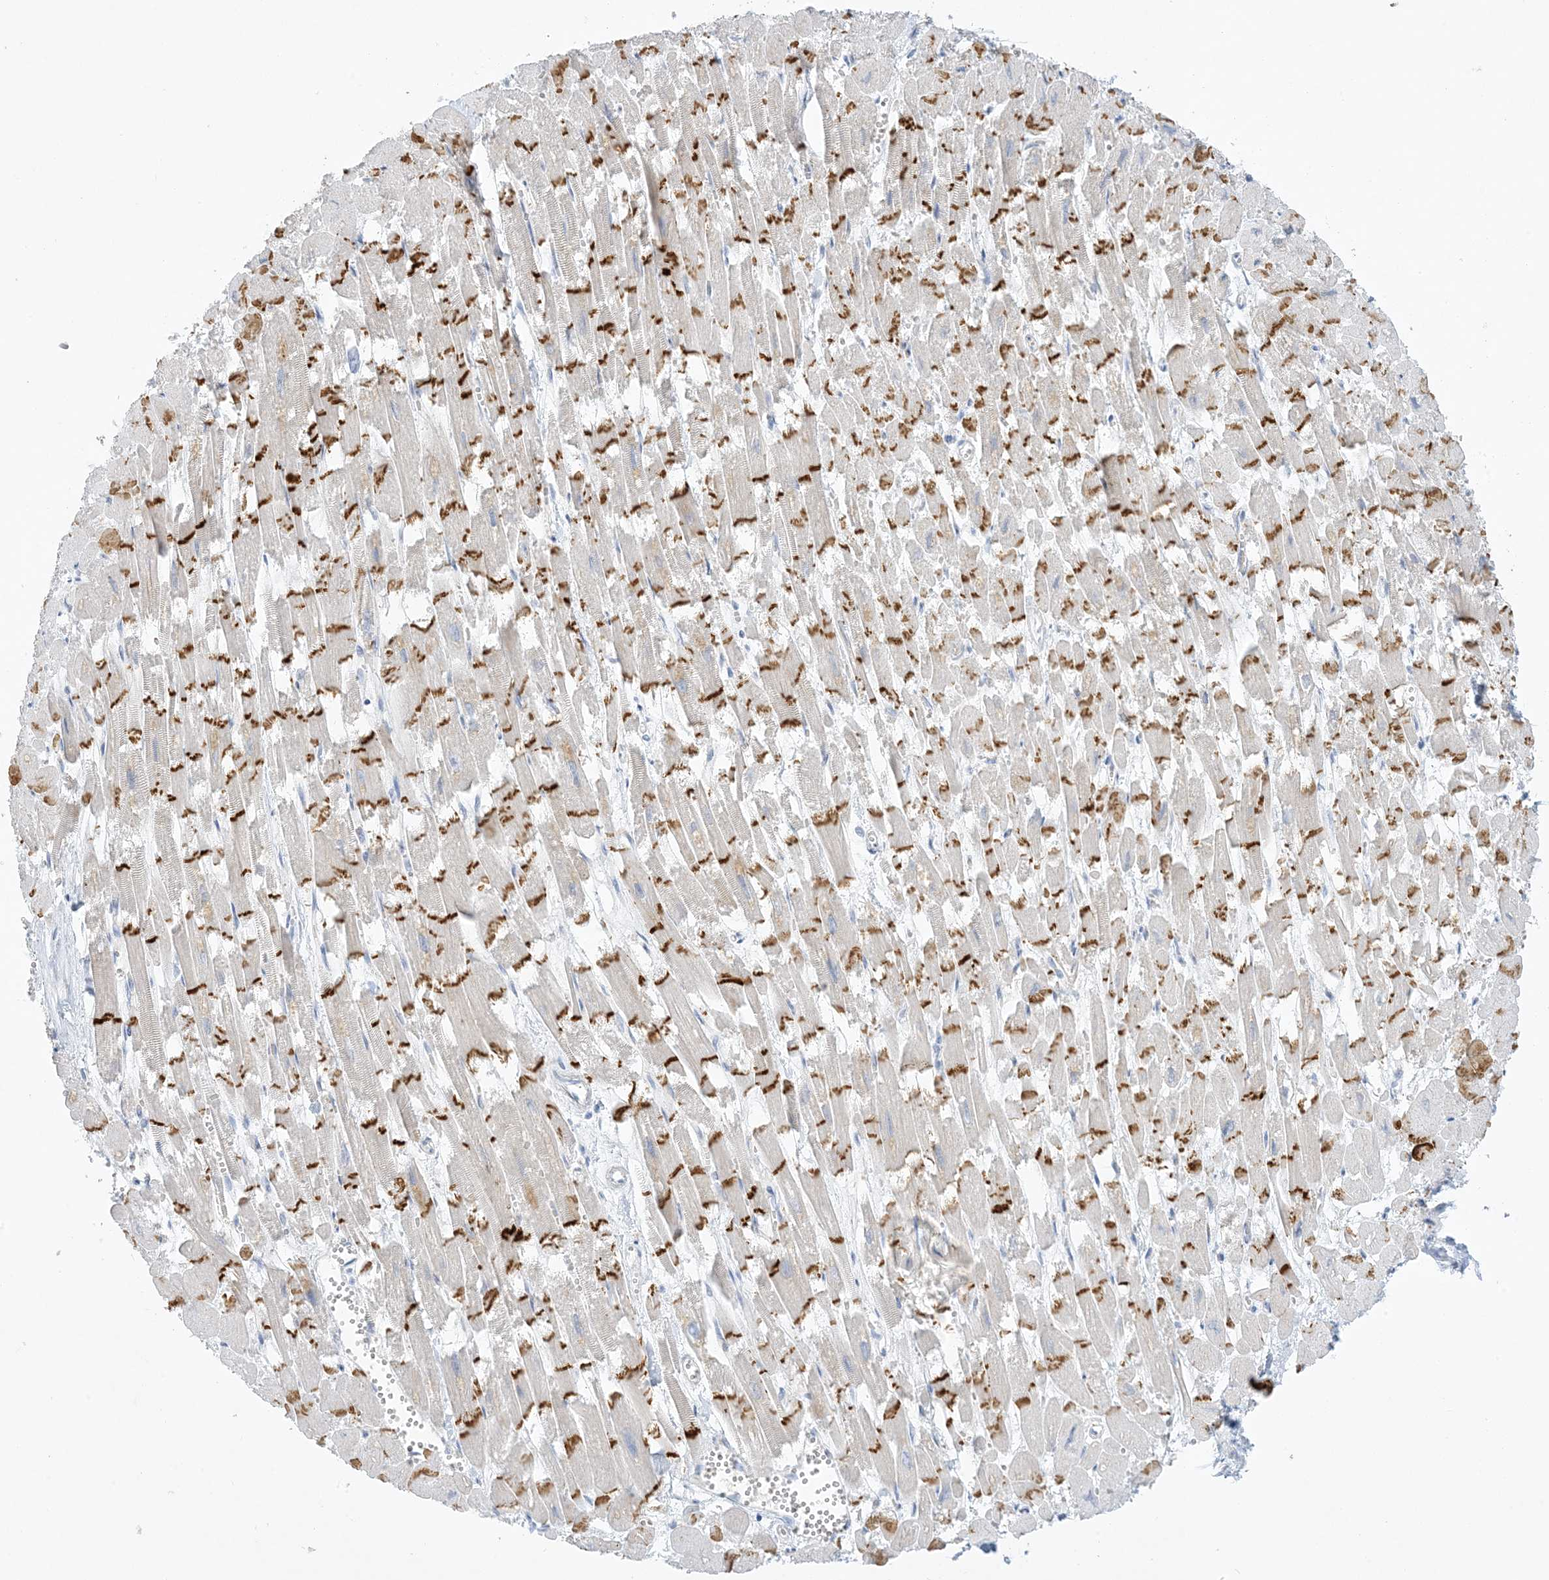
{"staining": {"intensity": "moderate", "quantity": "25%-75%", "location": "cytoplasmic/membranous"}, "tissue": "heart muscle", "cell_type": "Cardiomyocytes", "image_type": "normal", "snomed": [{"axis": "morphology", "description": "Normal tissue, NOS"}, {"axis": "topography", "description": "Heart"}], "caption": "This is a micrograph of IHC staining of unremarkable heart muscle, which shows moderate staining in the cytoplasmic/membranous of cardiomyocytes.", "gene": "XIRP2", "patient": {"sex": "male", "age": 54}}